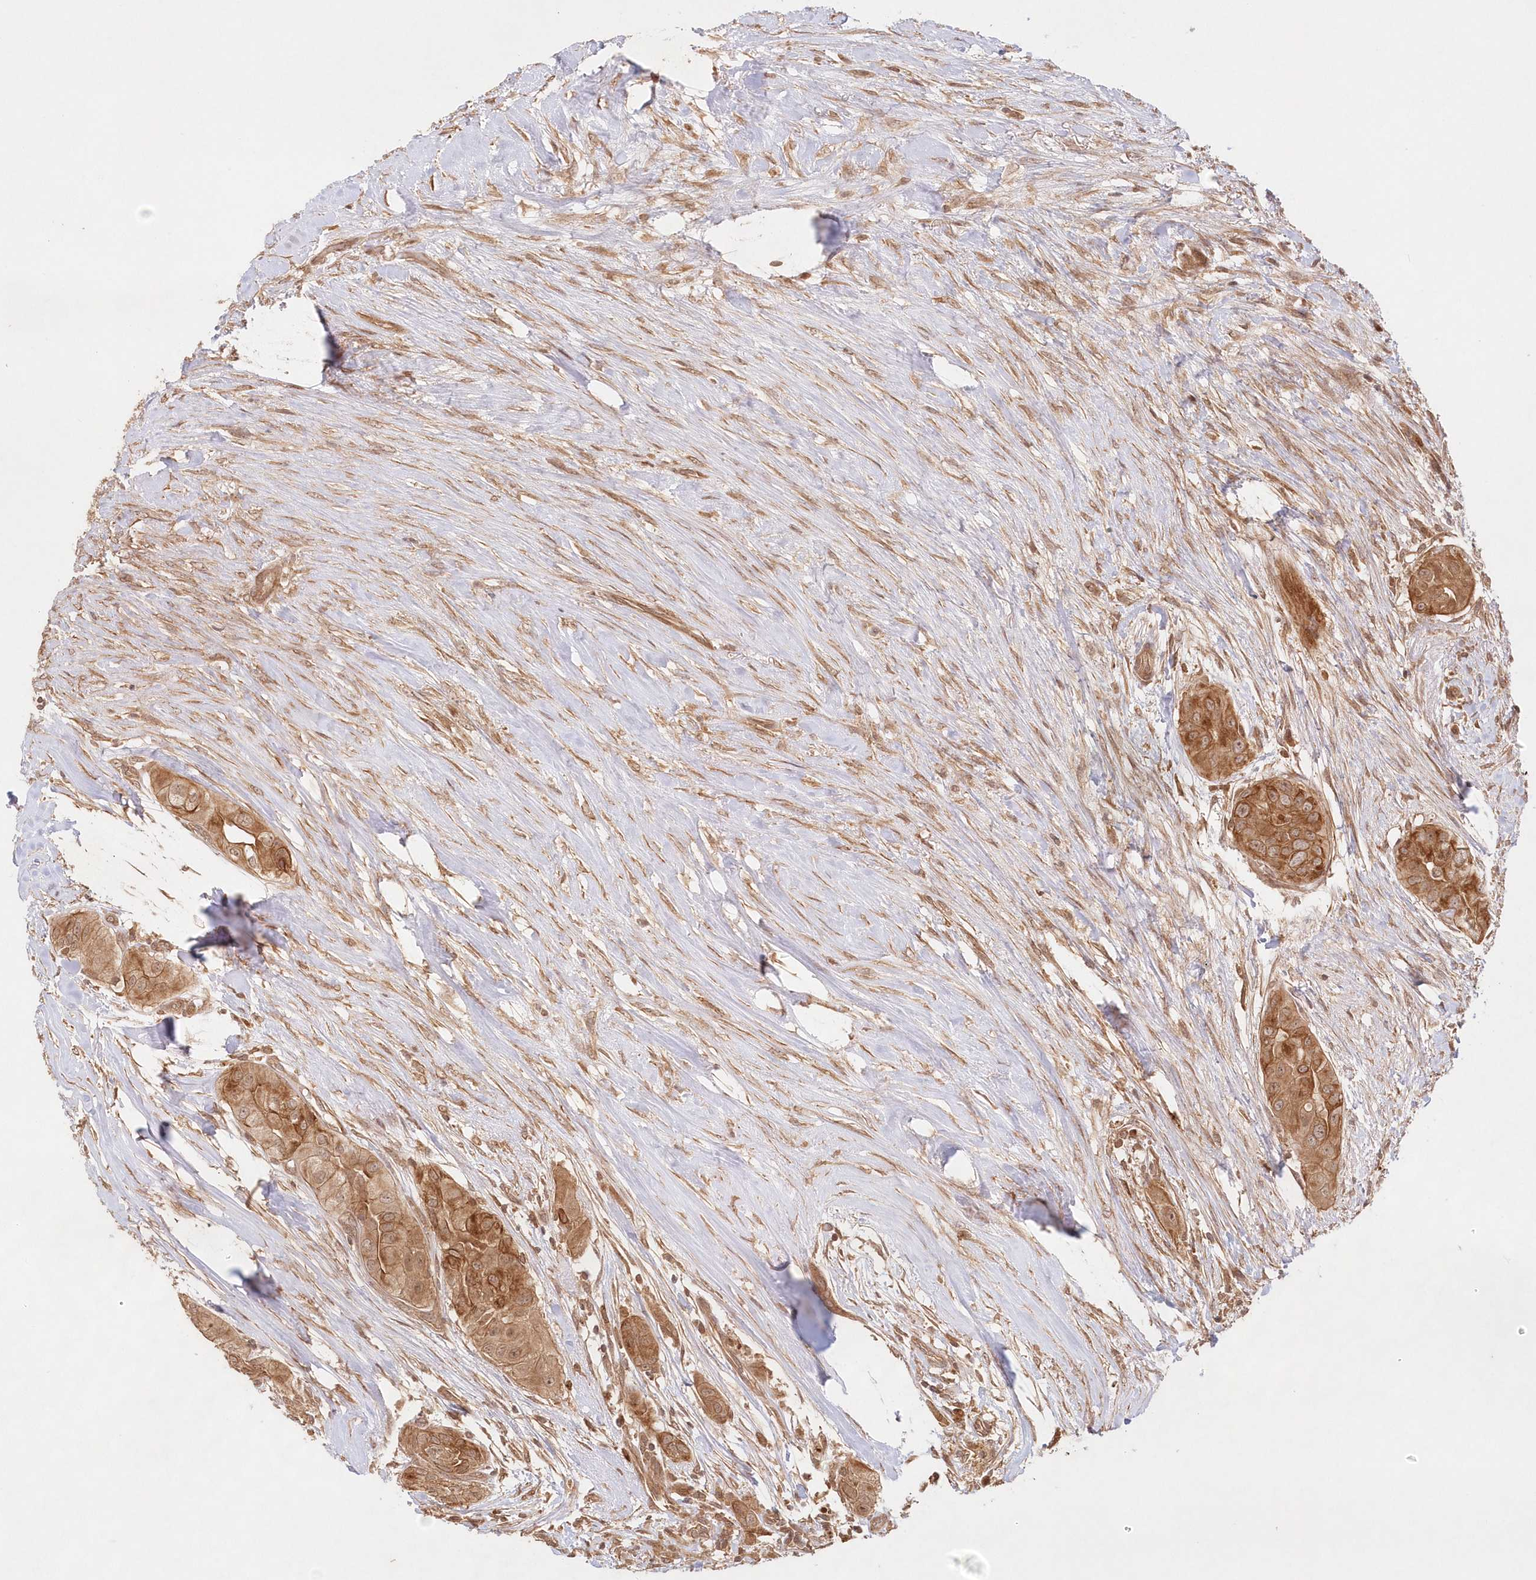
{"staining": {"intensity": "moderate", "quantity": ">75%", "location": "cytoplasmic/membranous"}, "tissue": "thyroid cancer", "cell_type": "Tumor cells", "image_type": "cancer", "snomed": [{"axis": "morphology", "description": "Papillary adenocarcinoma, NOS"}, {"axis": "topography", "description": "Thyroid gland"}], "caption": "The immunohistochemical stain labels moderate cytoplasmic/membranous positivity in tumor cells of thyroid papillary adenocarcinoma tissue.", "gene": "KIAA0232", "patient": {"sex": "female", "age": 59}}